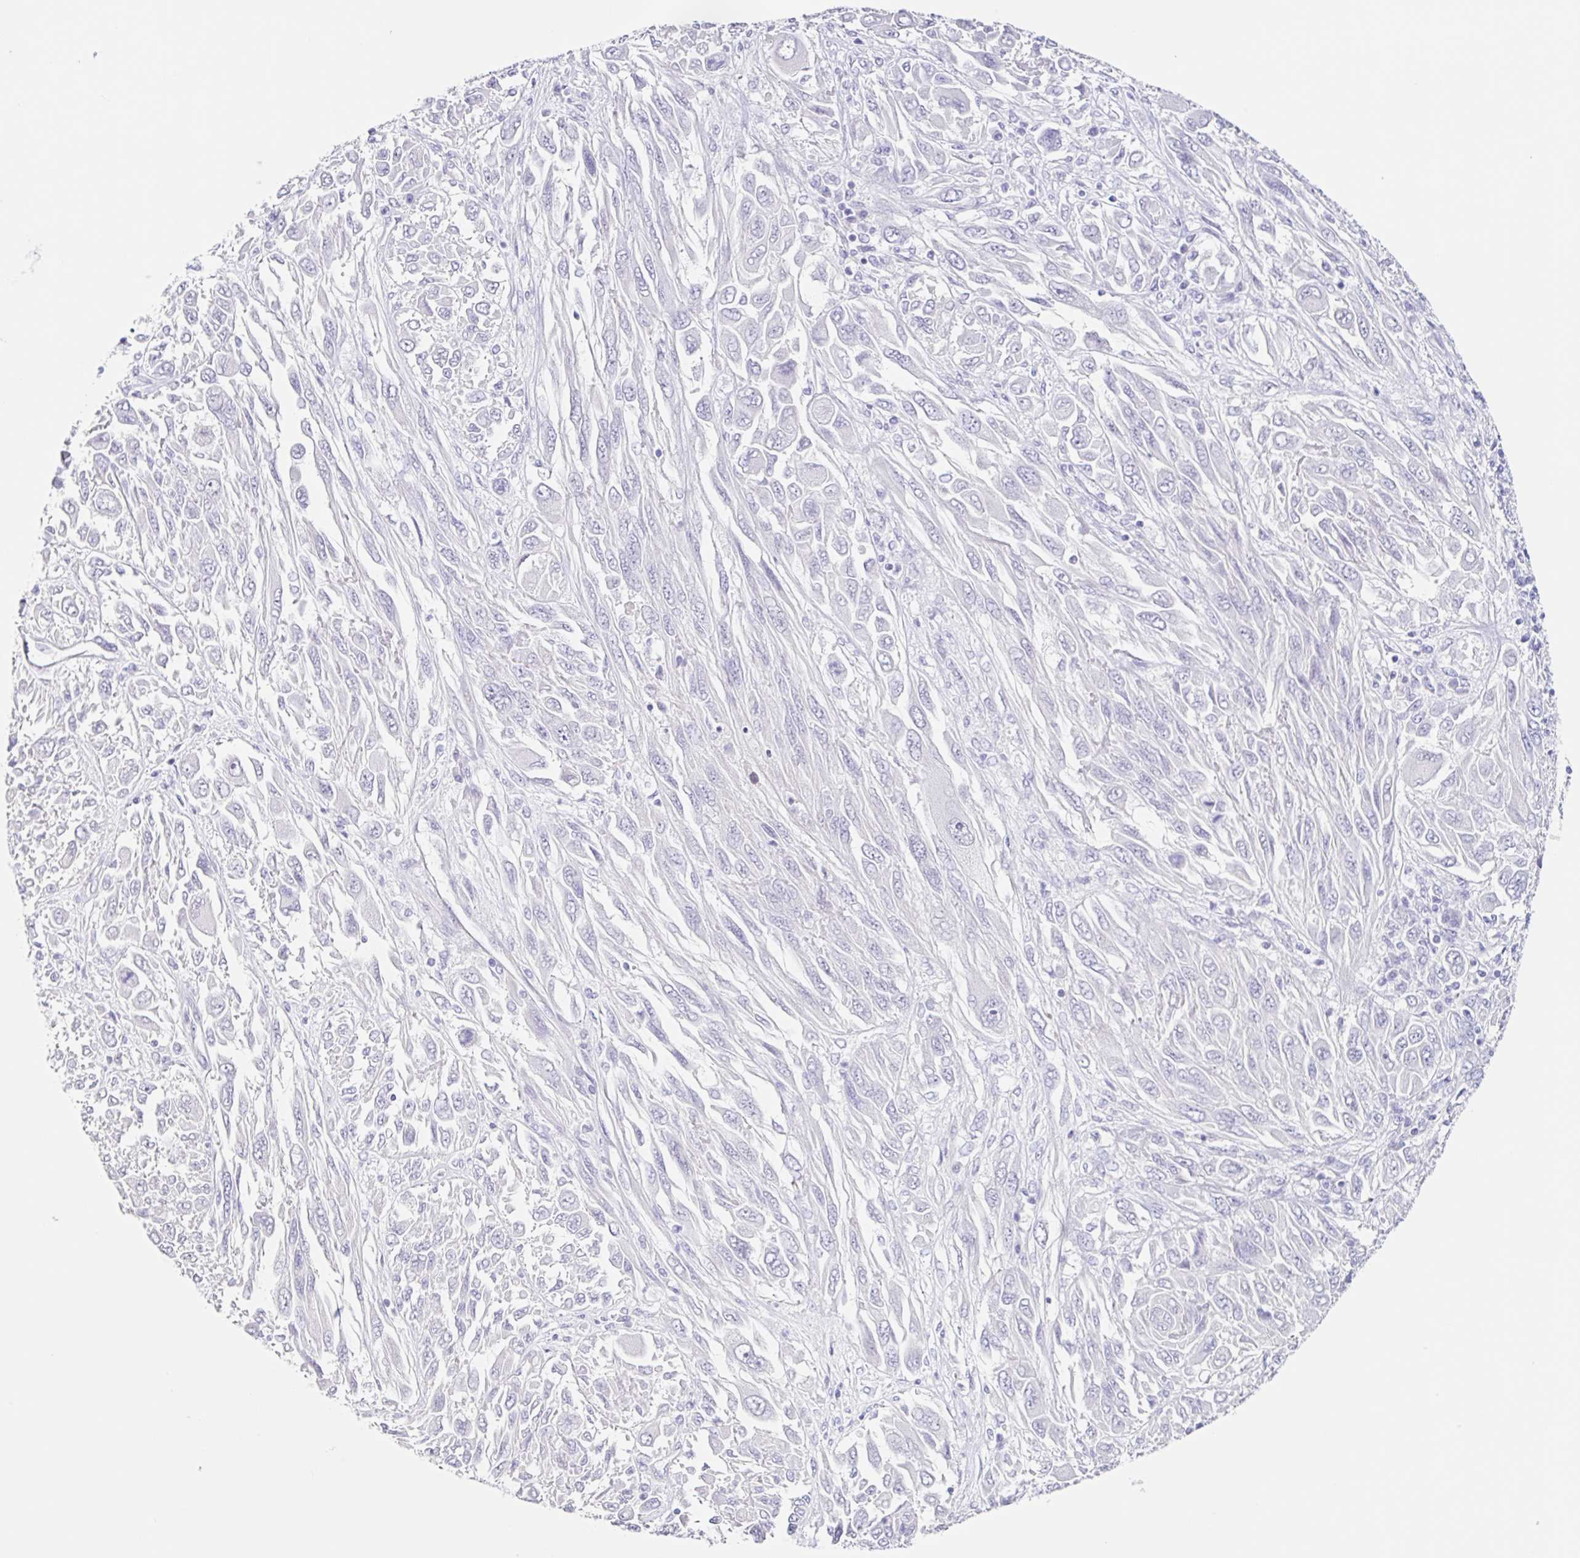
{"staining": {"intensity": "negative", "quantity": "none", "location": "none"}, "tissue": "melanoma", "cell_type": "Tumor cells", "image_type": "cancer", "snomed": [{"axis": "morphology", "description": "Malignant melanoma, NOS"}, {"axis": "topography", "description": "Skin"}], "caption": "This is an immunohistochemistry image of human melanoma. There is no positivity in tumor cells.", "gene": "DCAF17", "patient": {"sex": "female", "age": 91}}